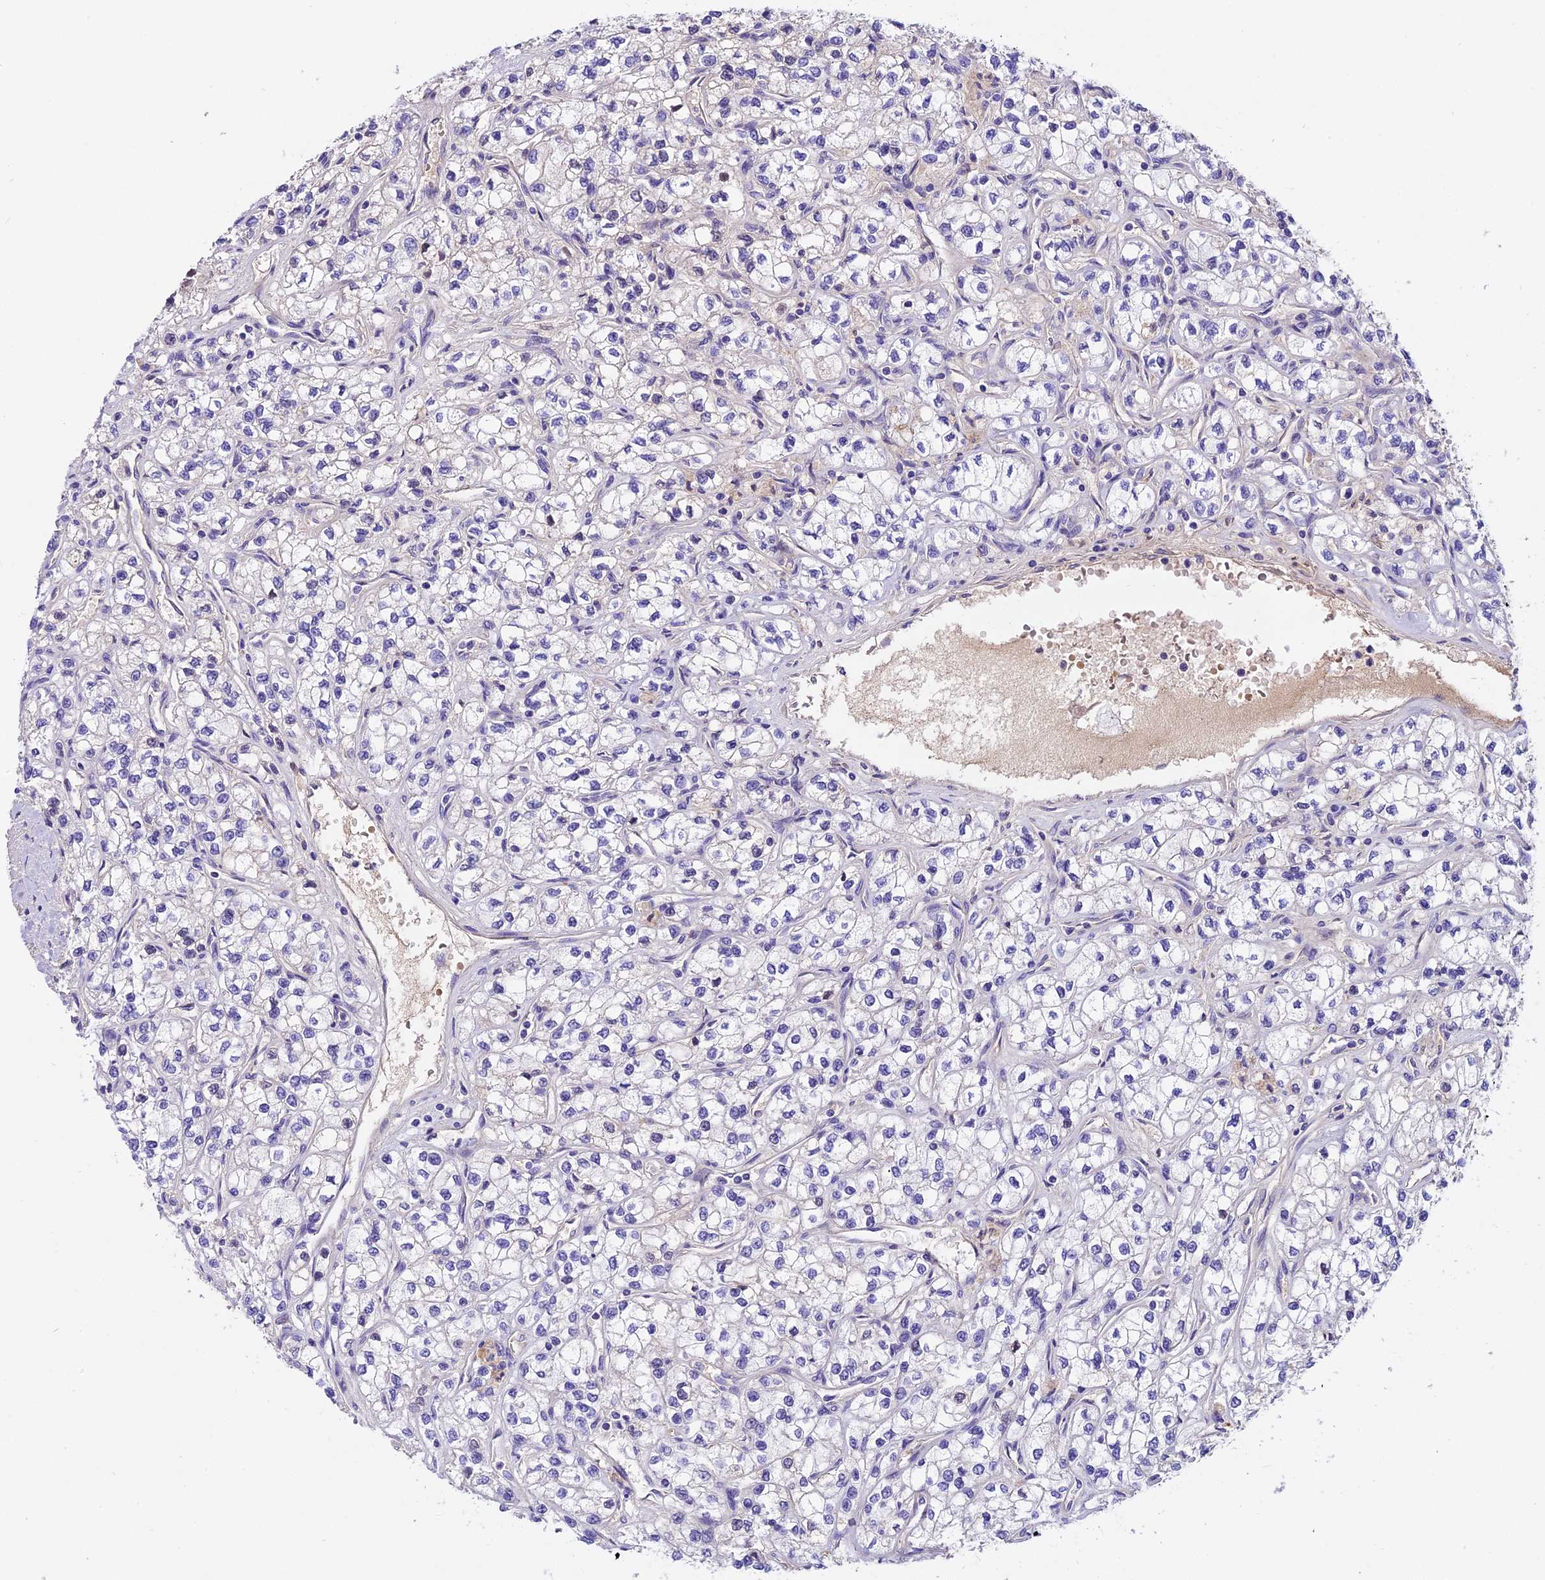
{"staining": {"intensity": "negative", "quantity": "none", "location": "none"}, "tissue": "renal cancer", "cell_type": "Tumor cells", "image_type": "cancer", "snomed": [{"axis": "morphology", "description": "Adenocarcinoma, NOS"}, {"axis": "topography", "description": "Kidney"}], "caption": "Immunohistochemistry (IHC) photomicrograph of renal adenocarcinoma stained for a protein (brown), which shows no staining in tumor cells.", "gene": "CCDC32", "patient": {"sex": "male", "age": 80}}